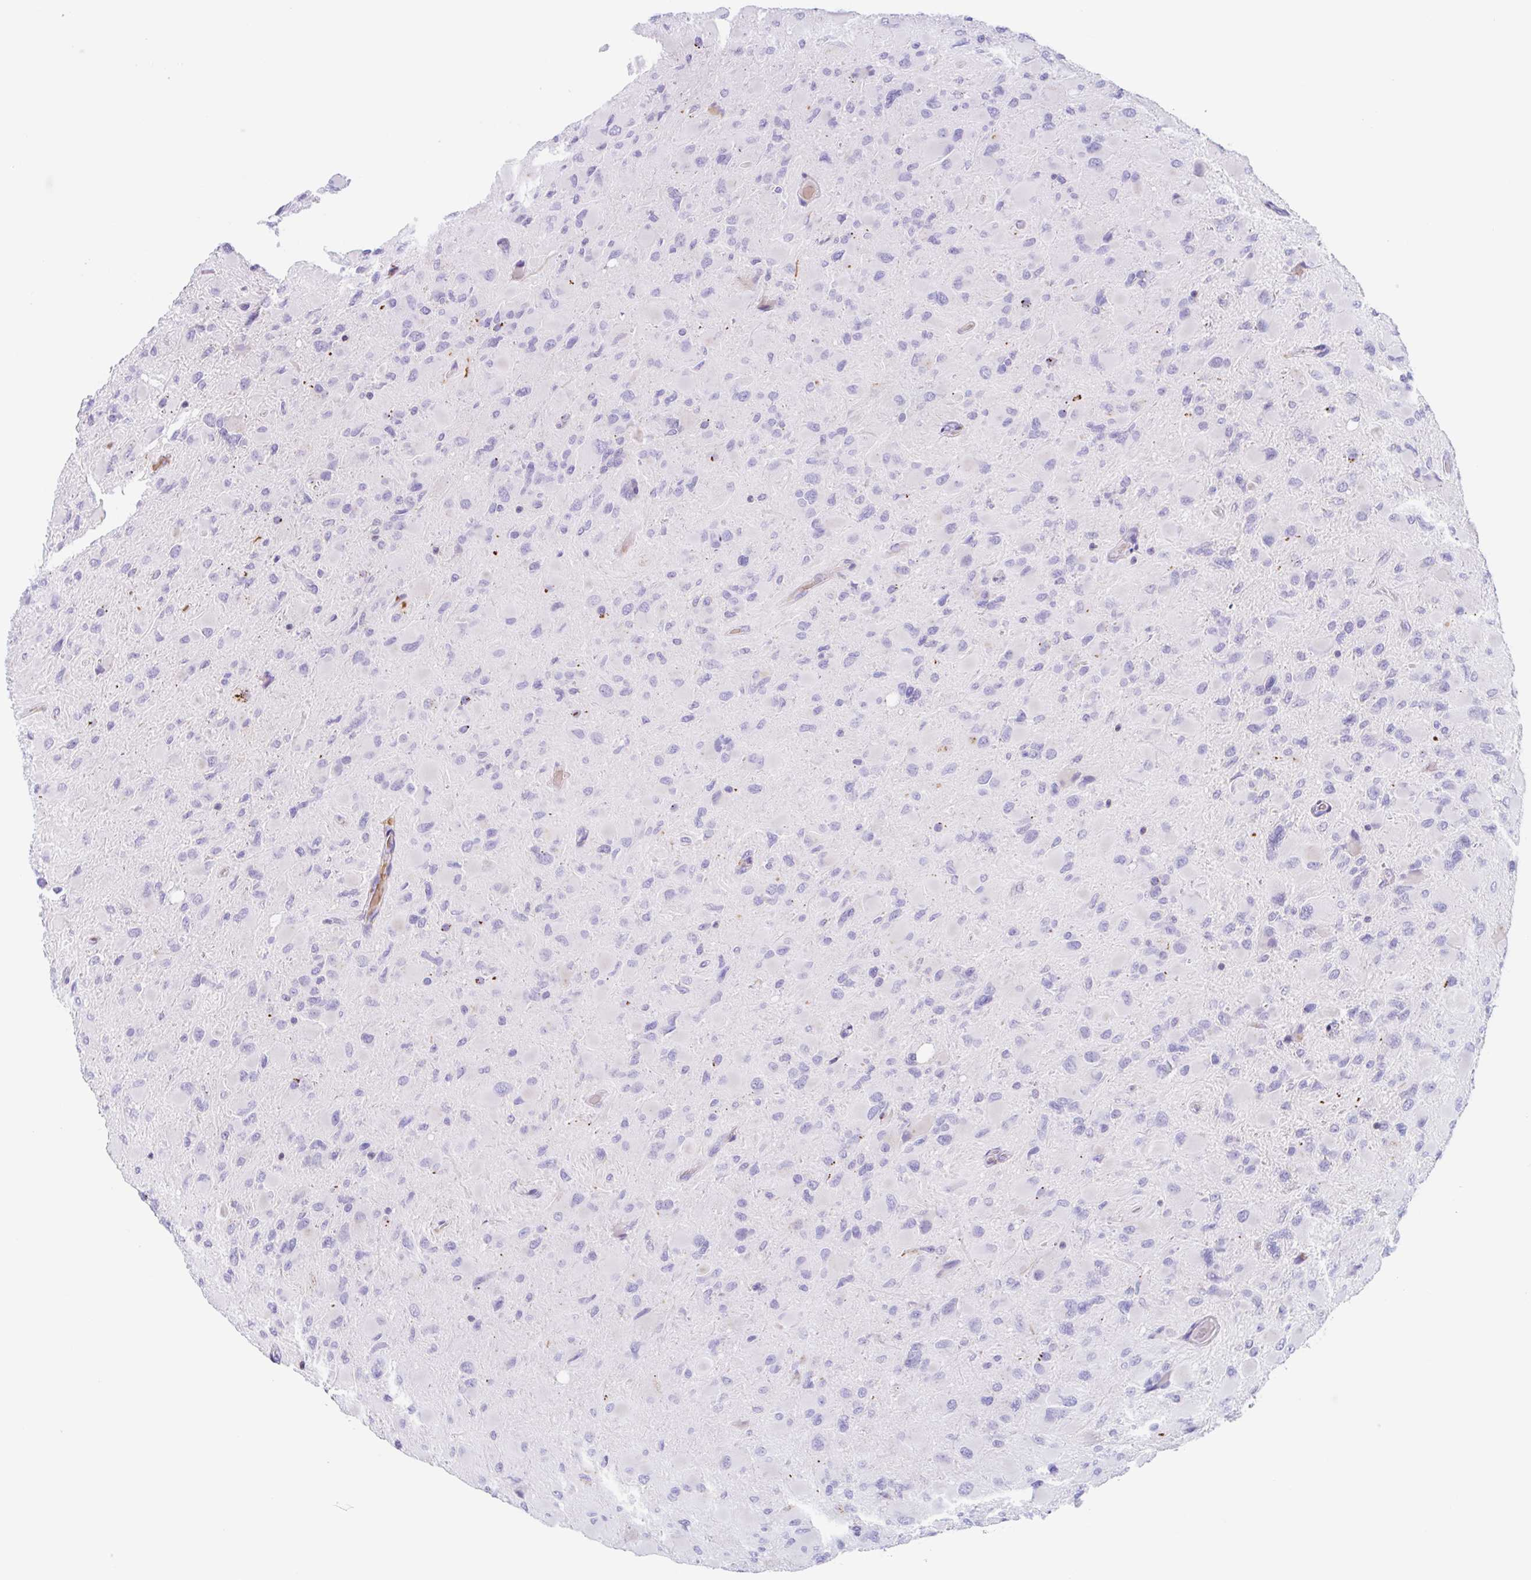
{"staining": {"intensity": "negative", "quantity": "none", "location": "none"}, "tissue": "glioma", "cell_type": "Tumor cells", "image_type": "cancer", "snomed": [{"axis": "morphology", "description": "Glioma, malignant, High grade"}, {"axis": "topography", "description": "Cerebral cortex"}], "caption": "Tumor cells show no significant protein positivity in glioma.", "gene": "ANKRD9", "patient": {"sex": "female", "age": 36}}